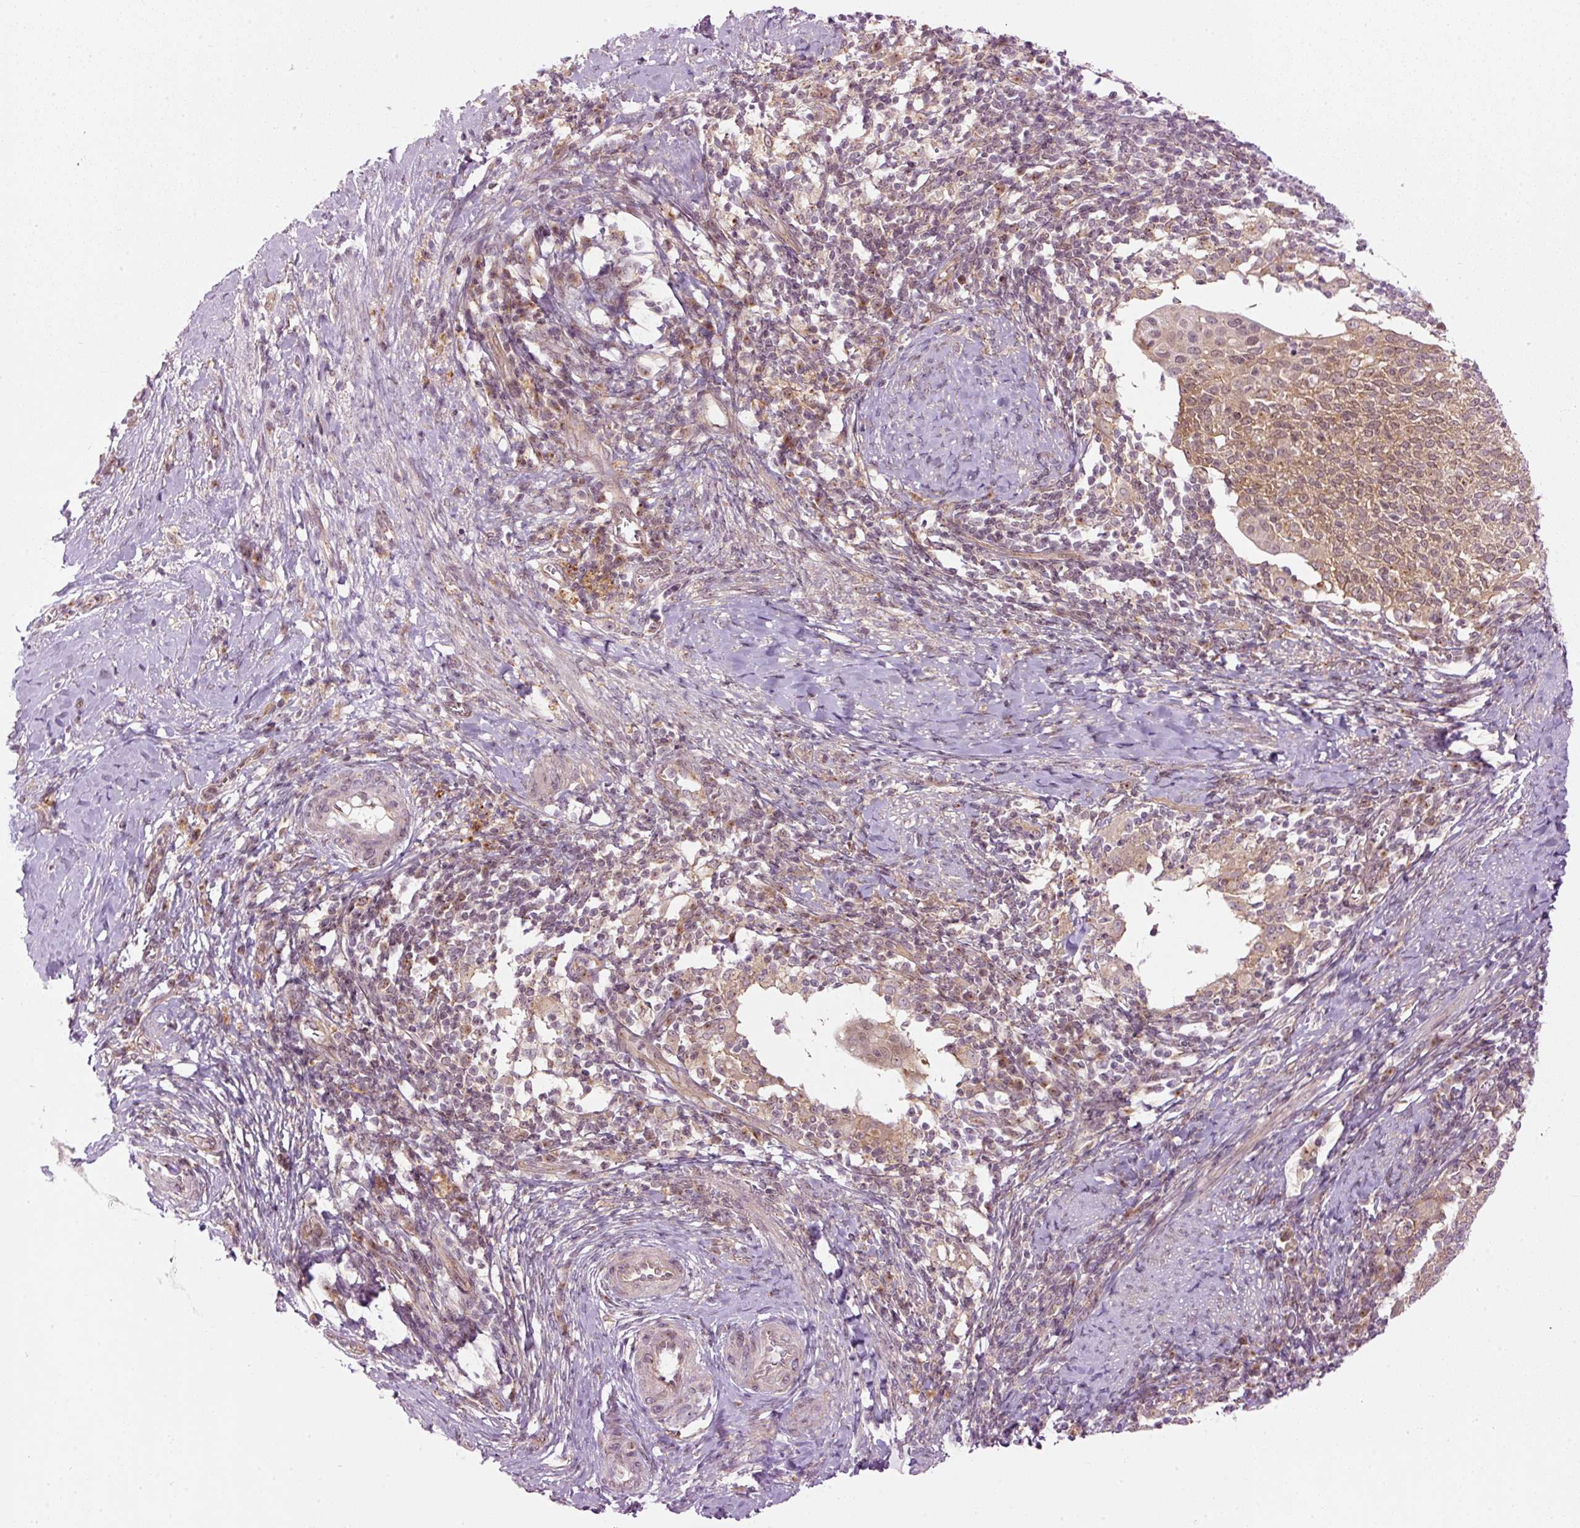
{"staining": {"intensity": "moderate", "quantity": ">75%", "location": "cytoplasmic/membranous"}, "tissue": "cervical cancer", "cell_type": "Tumor cells", "image_type": "cancer", "snomed": [{"axis": "morphology", "description": "Squamous cell carcinoma, NOS"}, {"axis": "topography", "description": "Cervix"}], "caption": "A histopathology image of human squamous cell carcinoma (cervical) stained for a protein exhibits moderate cytoplasmic/membranous brown staining in tumor cells. (DAB (3,3'-diaminobenzidine) IHC with brightfield microscopy, high magnification).", "gene": "MZT2B", "patient": {"sex": "female", "age": 52}}